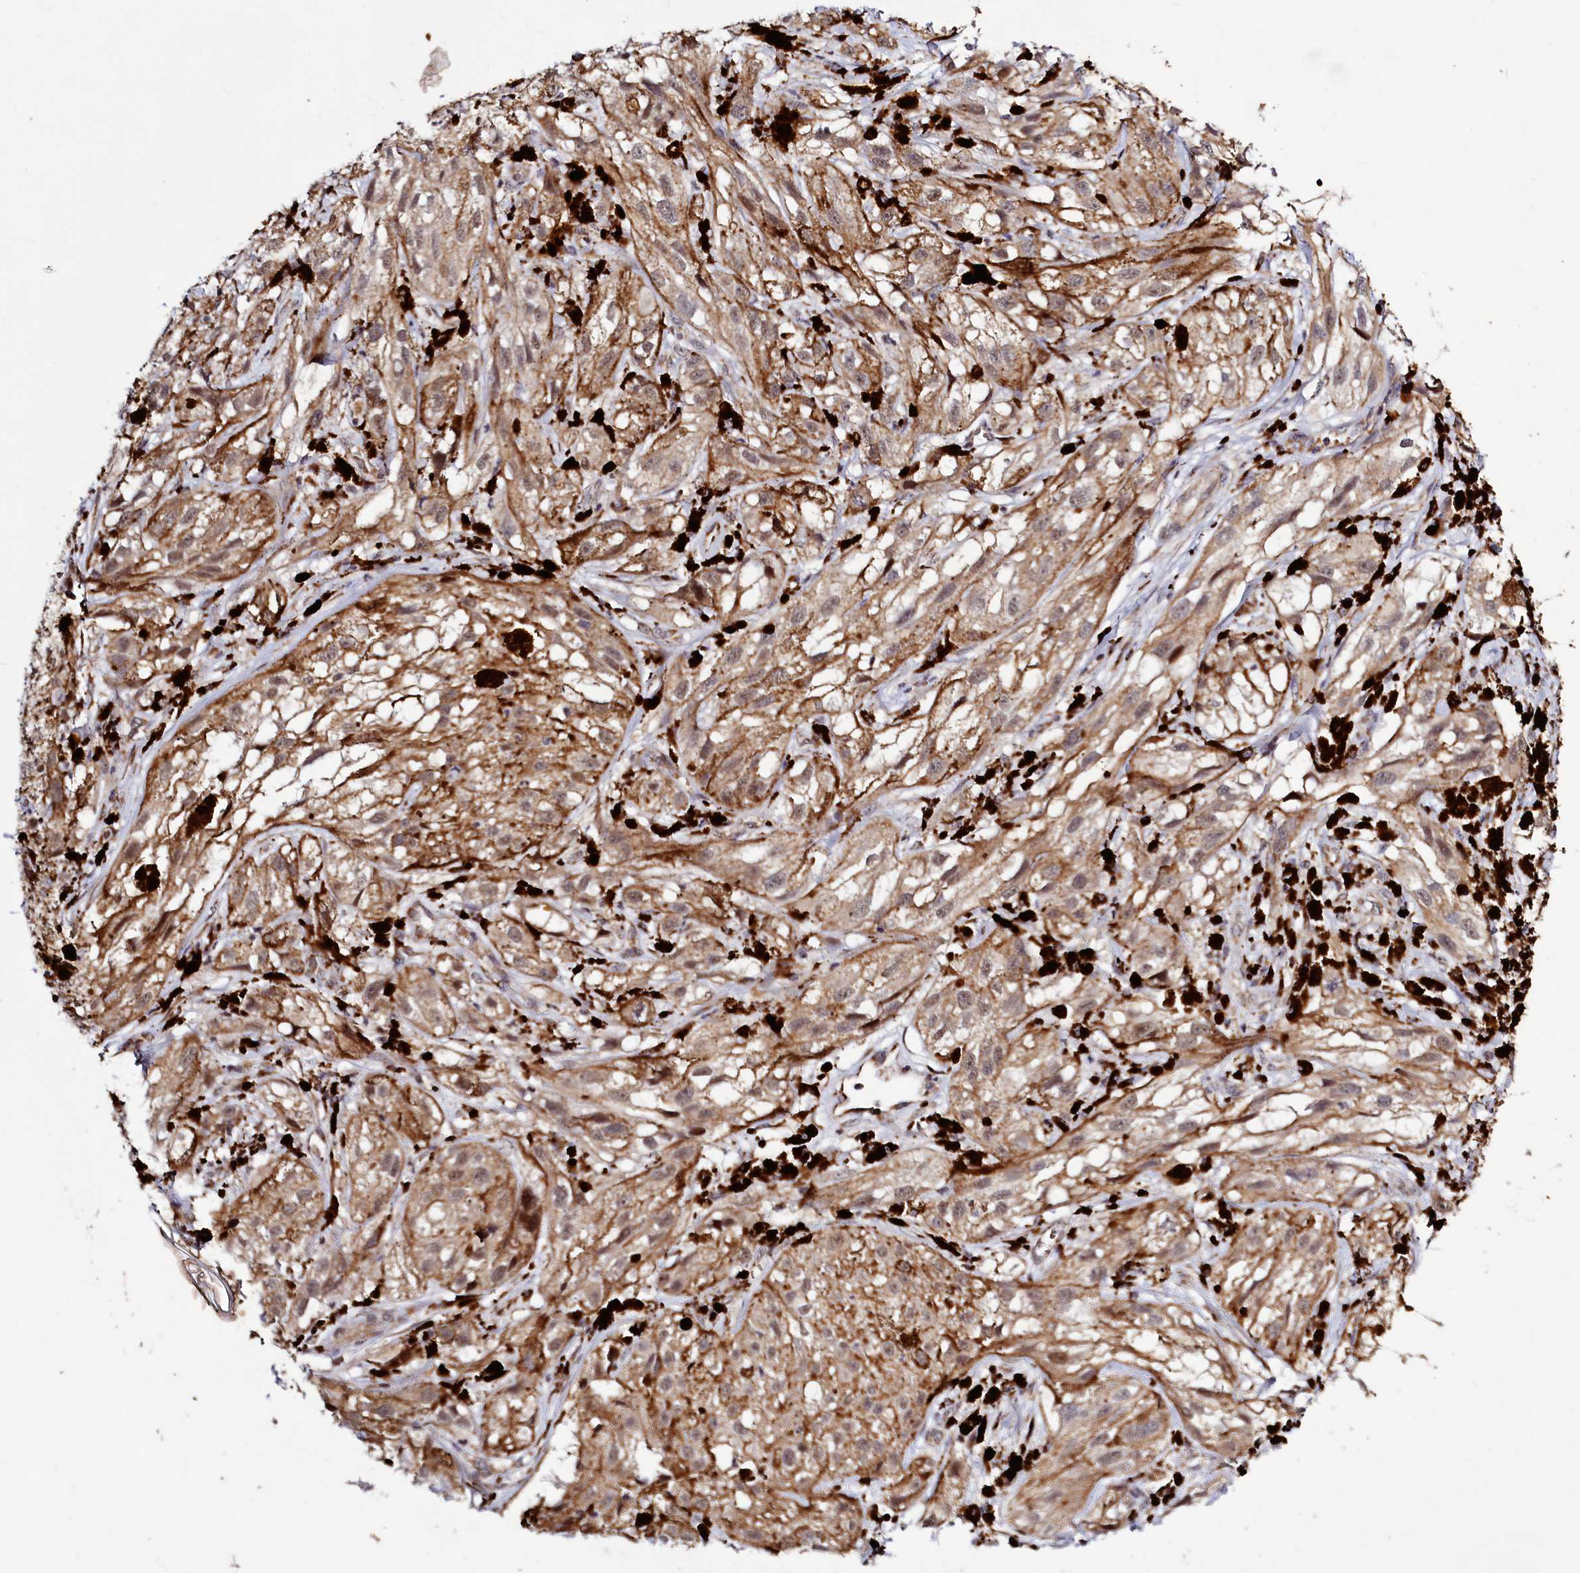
{"staining": {"intensity": "moderate", "quantity": ">75%", "location": "cytoplasmic/membranous"}, "tissue": "melanoma", "cell_type": "Tumor cells", "image_type": "cancer", "snomed": [{"axis": "morphology", "description": "Malignant melanoma, NOS"}, {"axis": "topography", "description": "Skin"}], "caption": "IHC histopathology image of neoplastic tissue: human melanoma stained using IHC displays medium levels of moderate protein expression localized specifically in the cytoplasmic/membranous of tumor cells, appearing as a cytoplasmic/membranous brown color.", "gene": "DYNC2H1", "patient": {"sex": "male", "age": 88}}